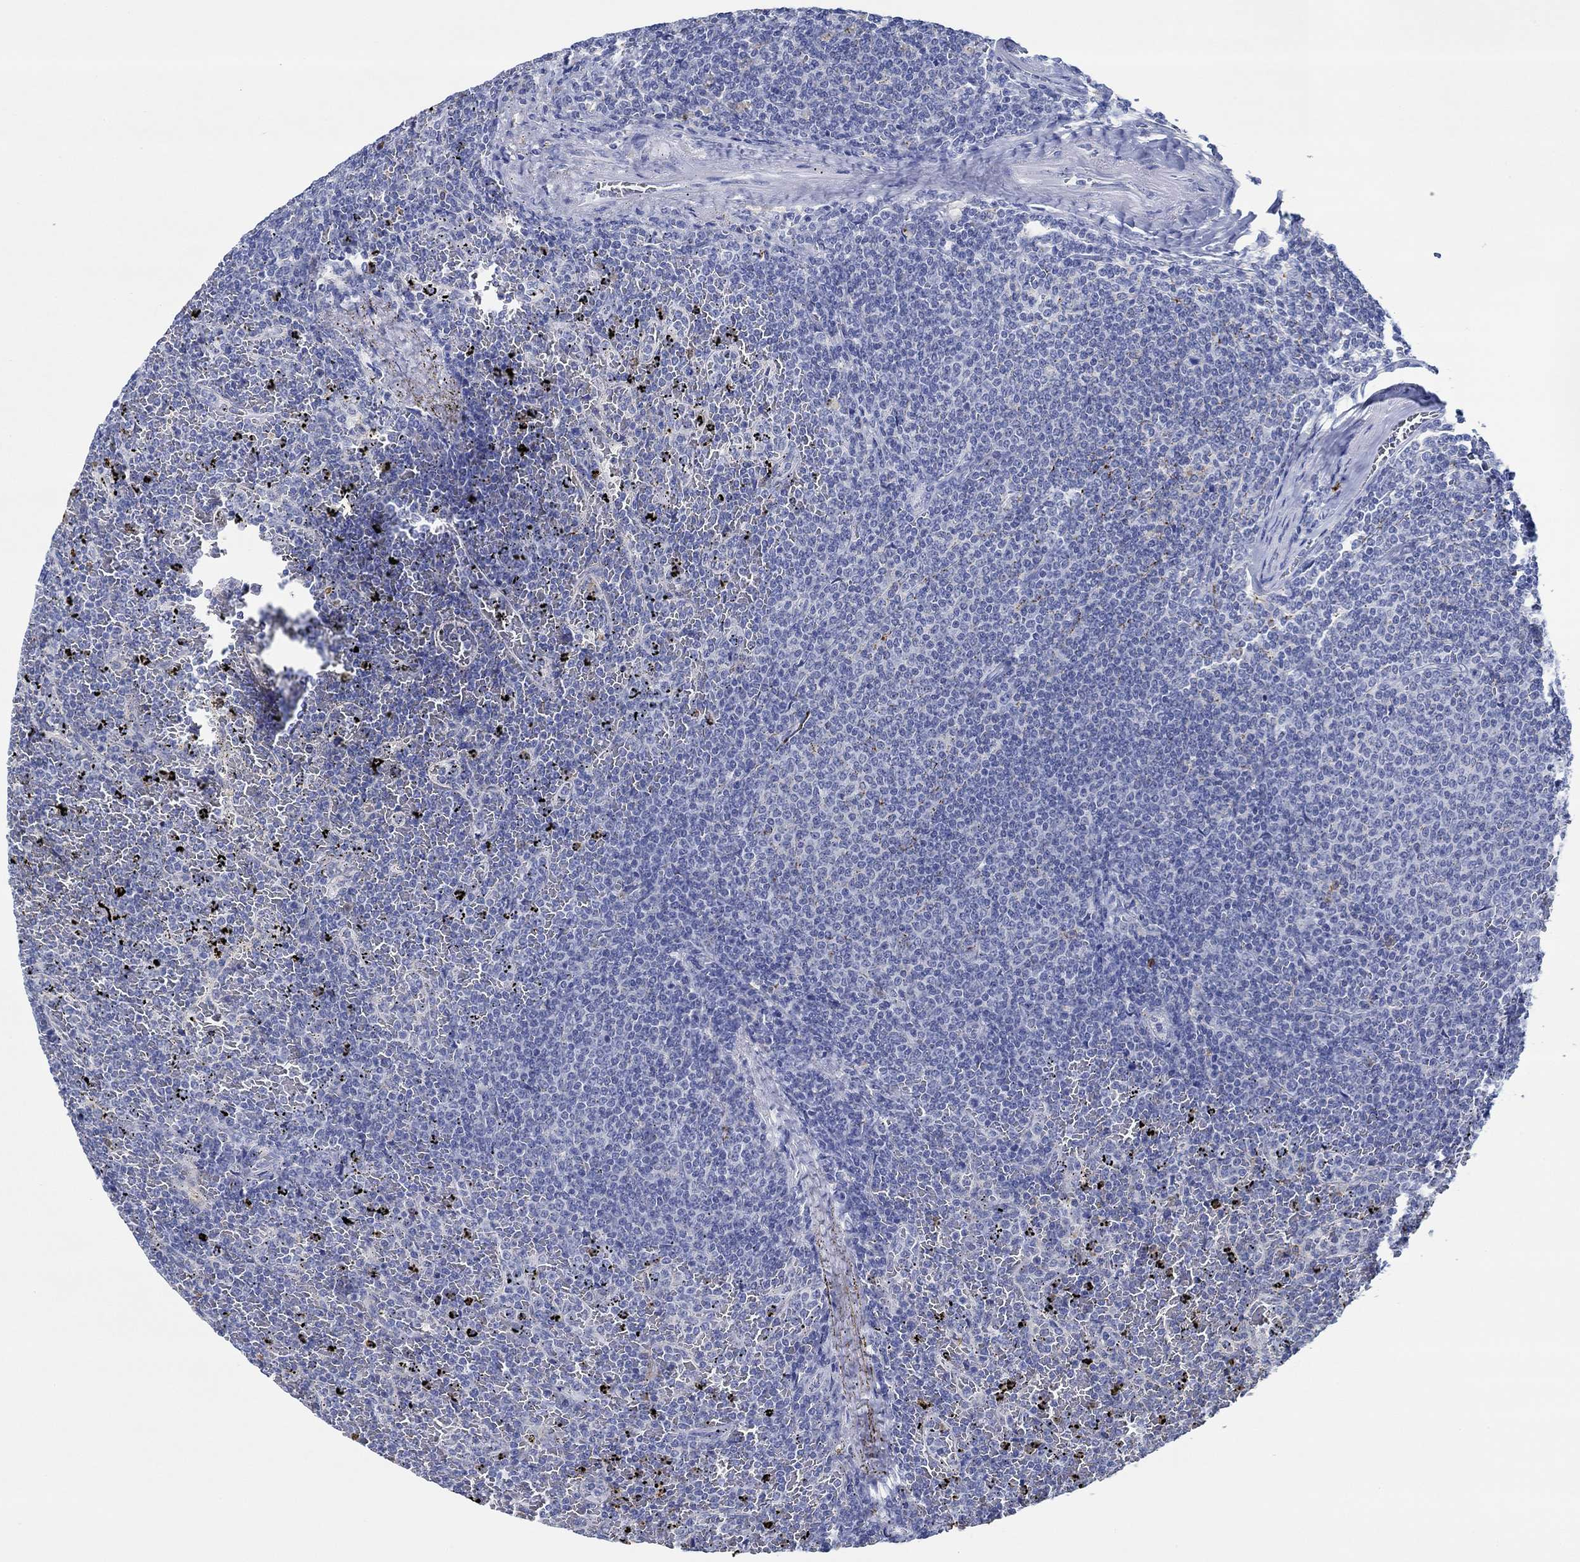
{"staining": {"intensity": "negative", "quantity": "none", "location": "none"}, "tissue": "lymphoma", "cell_type": "Tumor cells", "image_type": "cancer", "snomed": [{"axis": "morphology", "description": "Malignant lymphoma, non-Hodgkin's type, Low grade"}, {"axis": "topography", "description": "Spleen"}], "caption": "The histopathology image demonstrates no staining of tumor cells in lymphoma.", "gene": "CPM", "patient": {"sex": "female", "age": 77}}